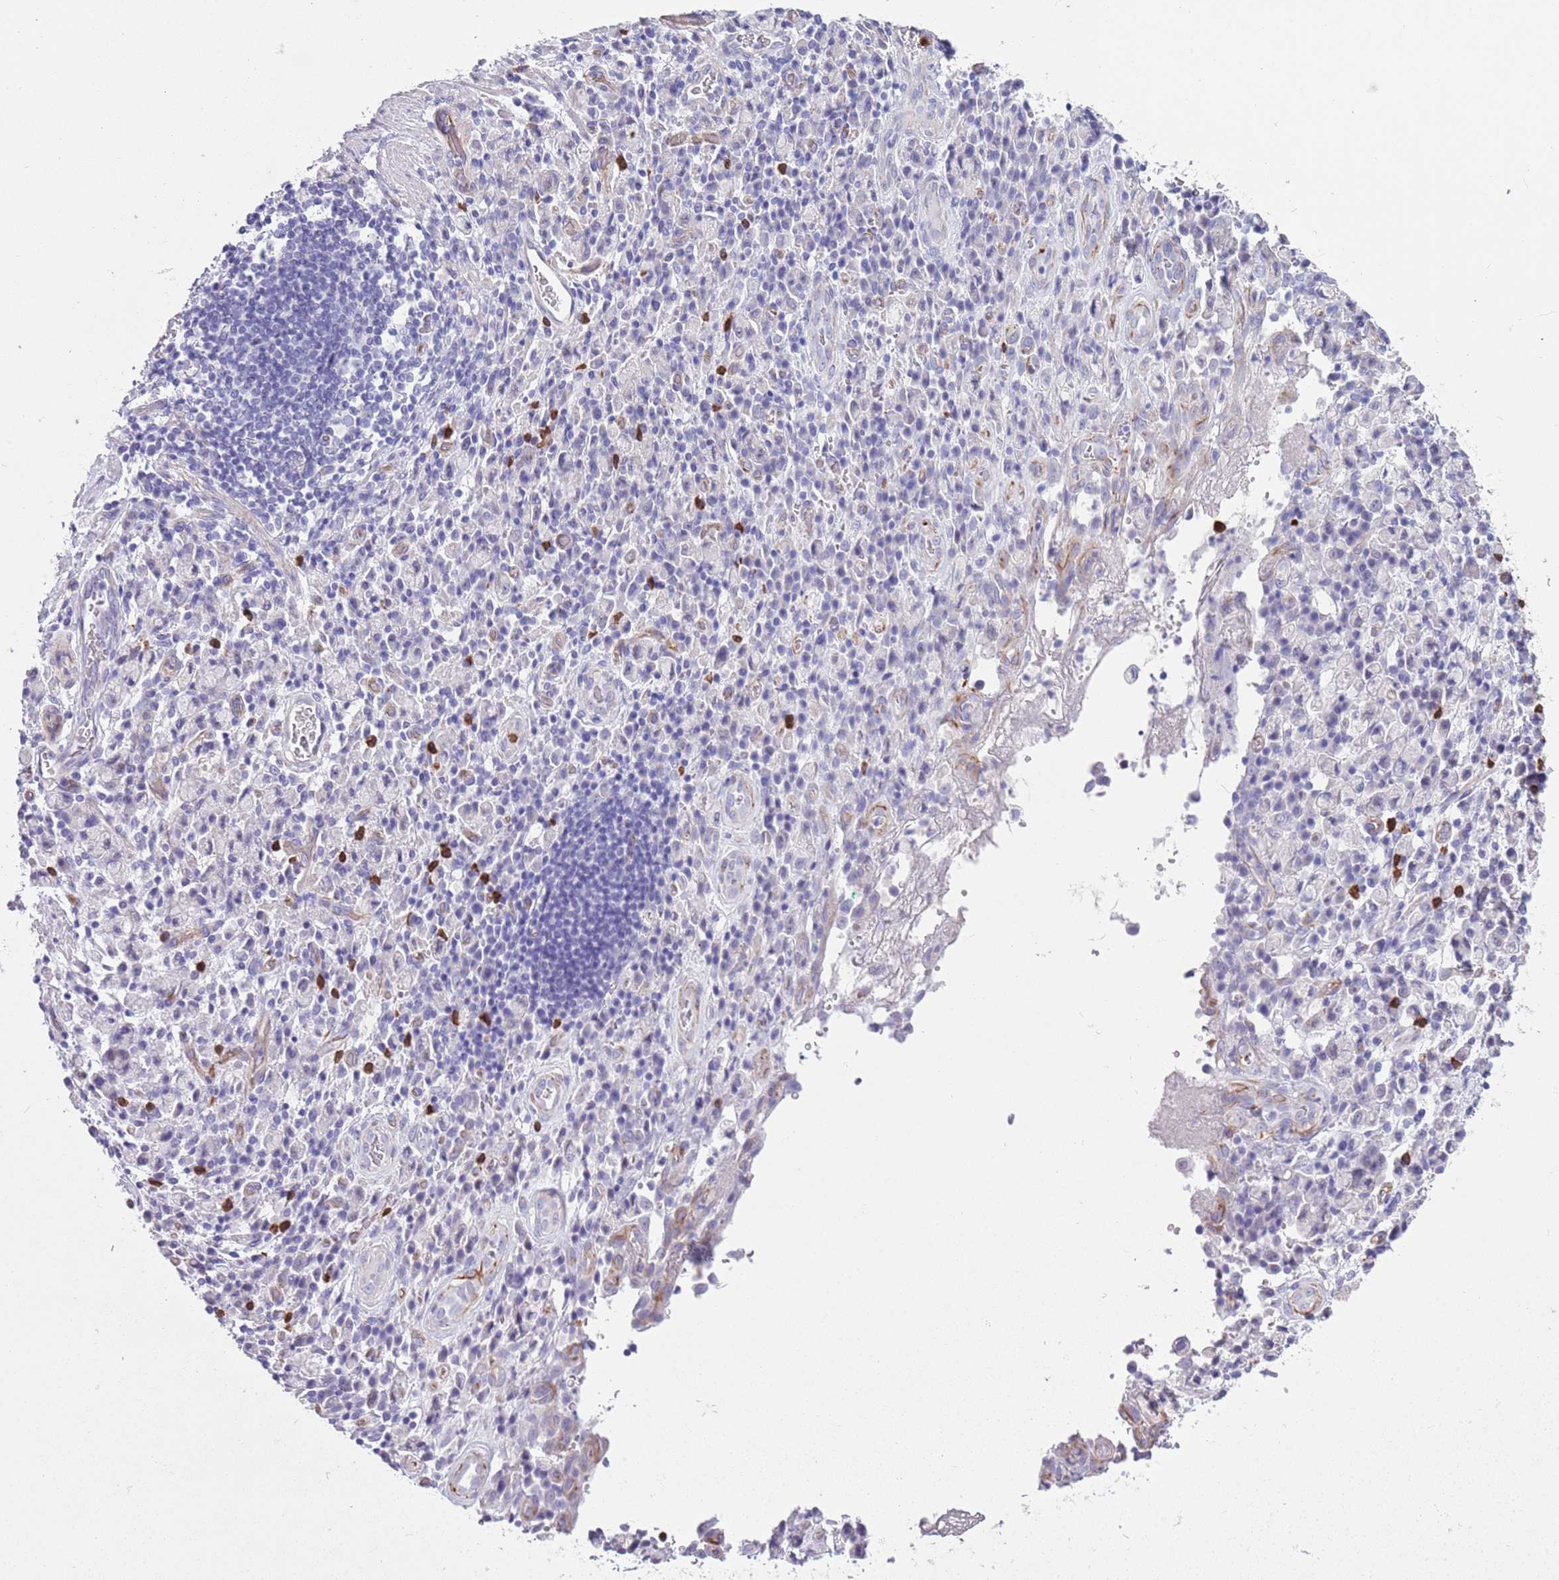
{"staining": {"intensity": "negative", "quantity": "none", "location": "none"}, "tissue": "stomach cancer", "cell_type": "Tumor cells", "image_type": "cancer", "snomed": [{"axis": "morphology", "description": "Adenocarcinoma, NOS"}, {"axis": "topography", "description": "Stomach"}], "caption": "DAB immunohistochemical staining of human stomach cancer exhibits no significant staining in tumor cells. (DAB (3,3'-diaminobenzidine) immunohistochemistry (IHC) visualized using brightfield microscopy, high magnification).", "gene": "TSGA13", "patient": {"sex": "male", "age": 77}}